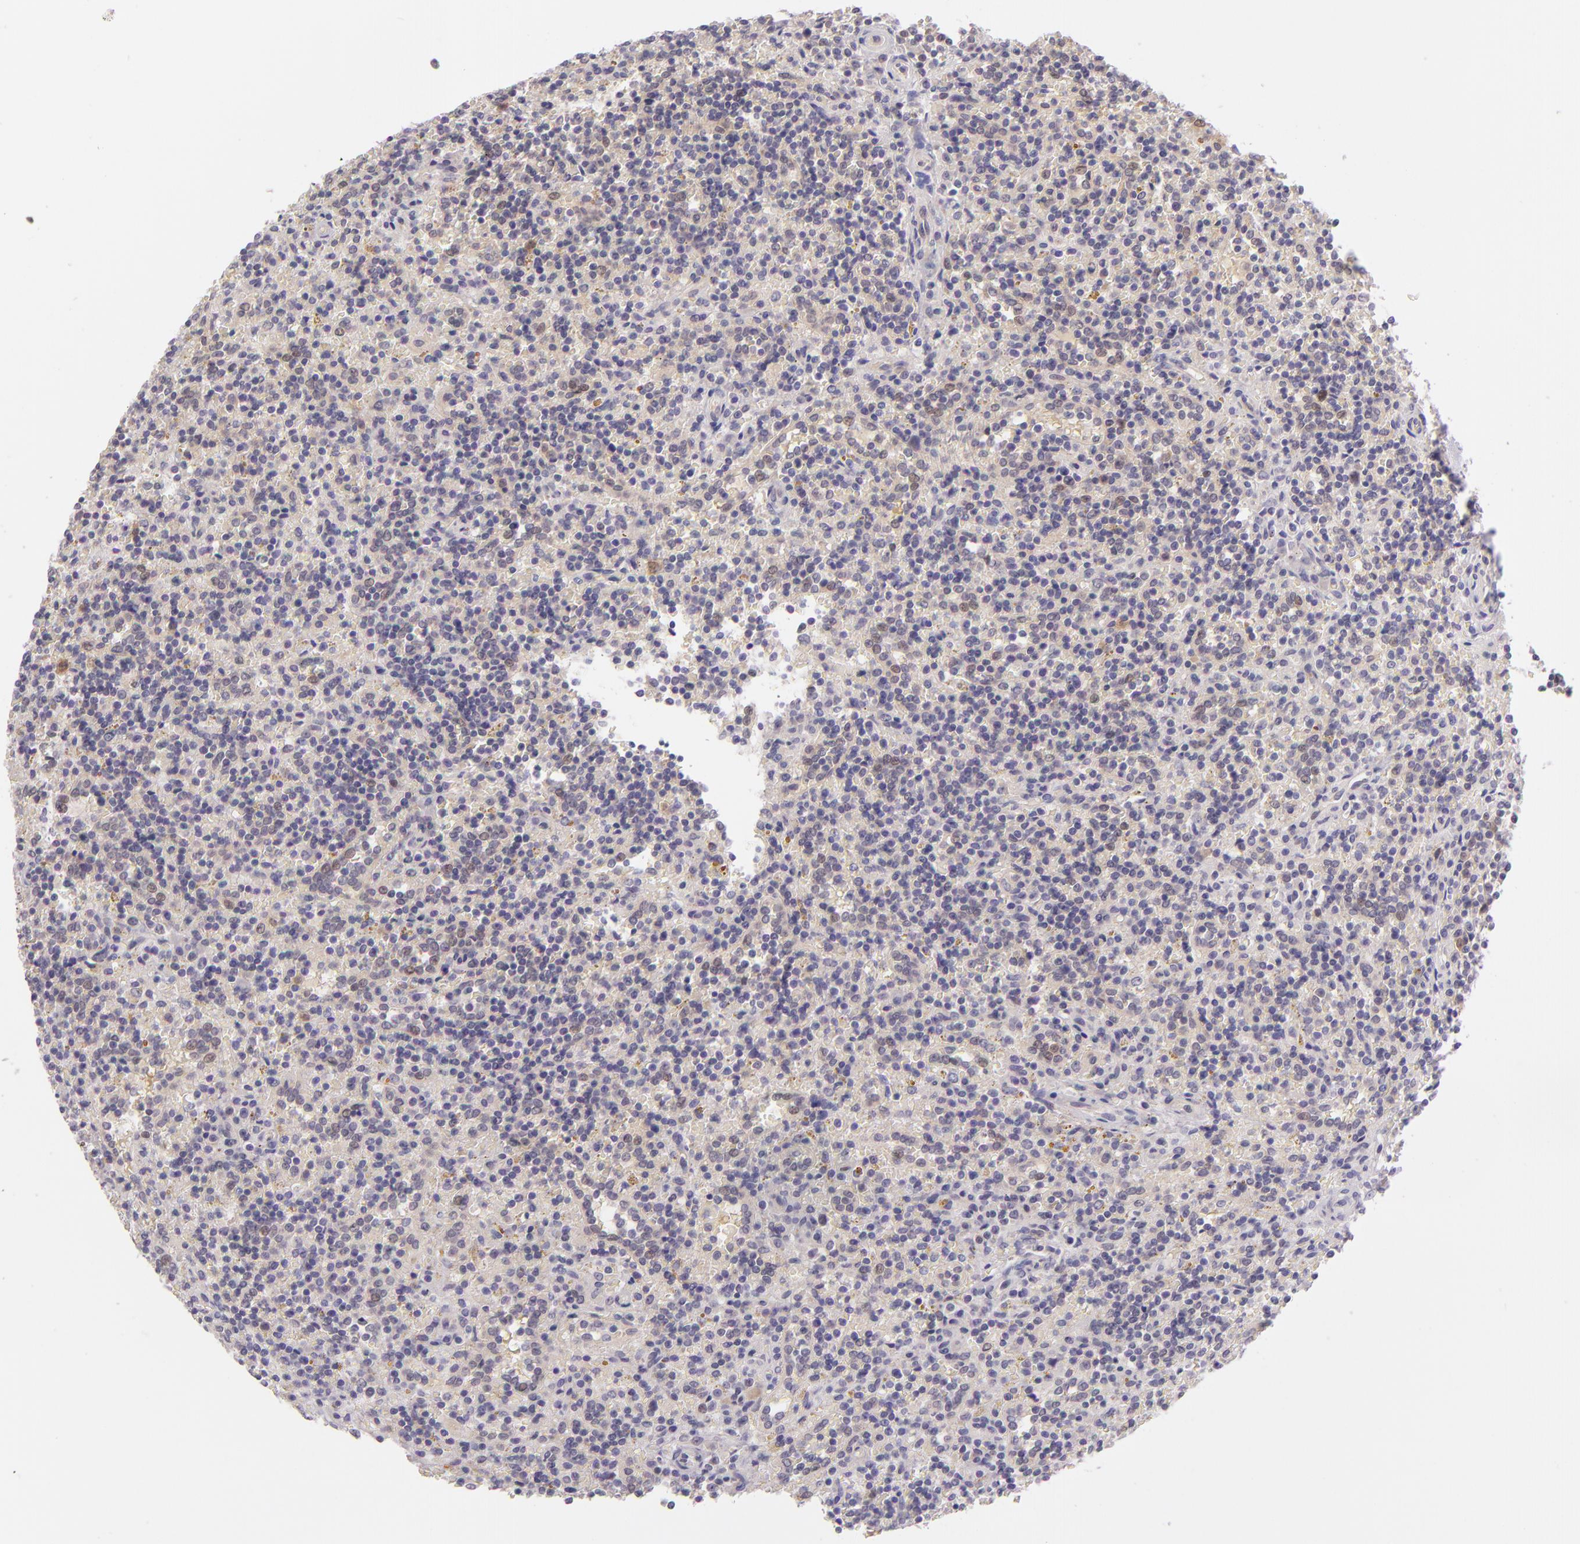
{"staining": {"intensity": "negative", "quantity": "none", "location": "none"}, "tissue": "lymphoma", "cell_type": "Tumor cells", "image_type": "cancer", "snomed": [{"axis": "morphology", "description": "Malignant lymphoma, non-Hodgkin's type, Low grade"}, {"axis": "topography", "description": "Spleen"}], "caption": "Tumor cells are negative for brown protein staining in lymphoma.", "gene": "CSE1L", "patient": {"sex": "male", "age": 67}}